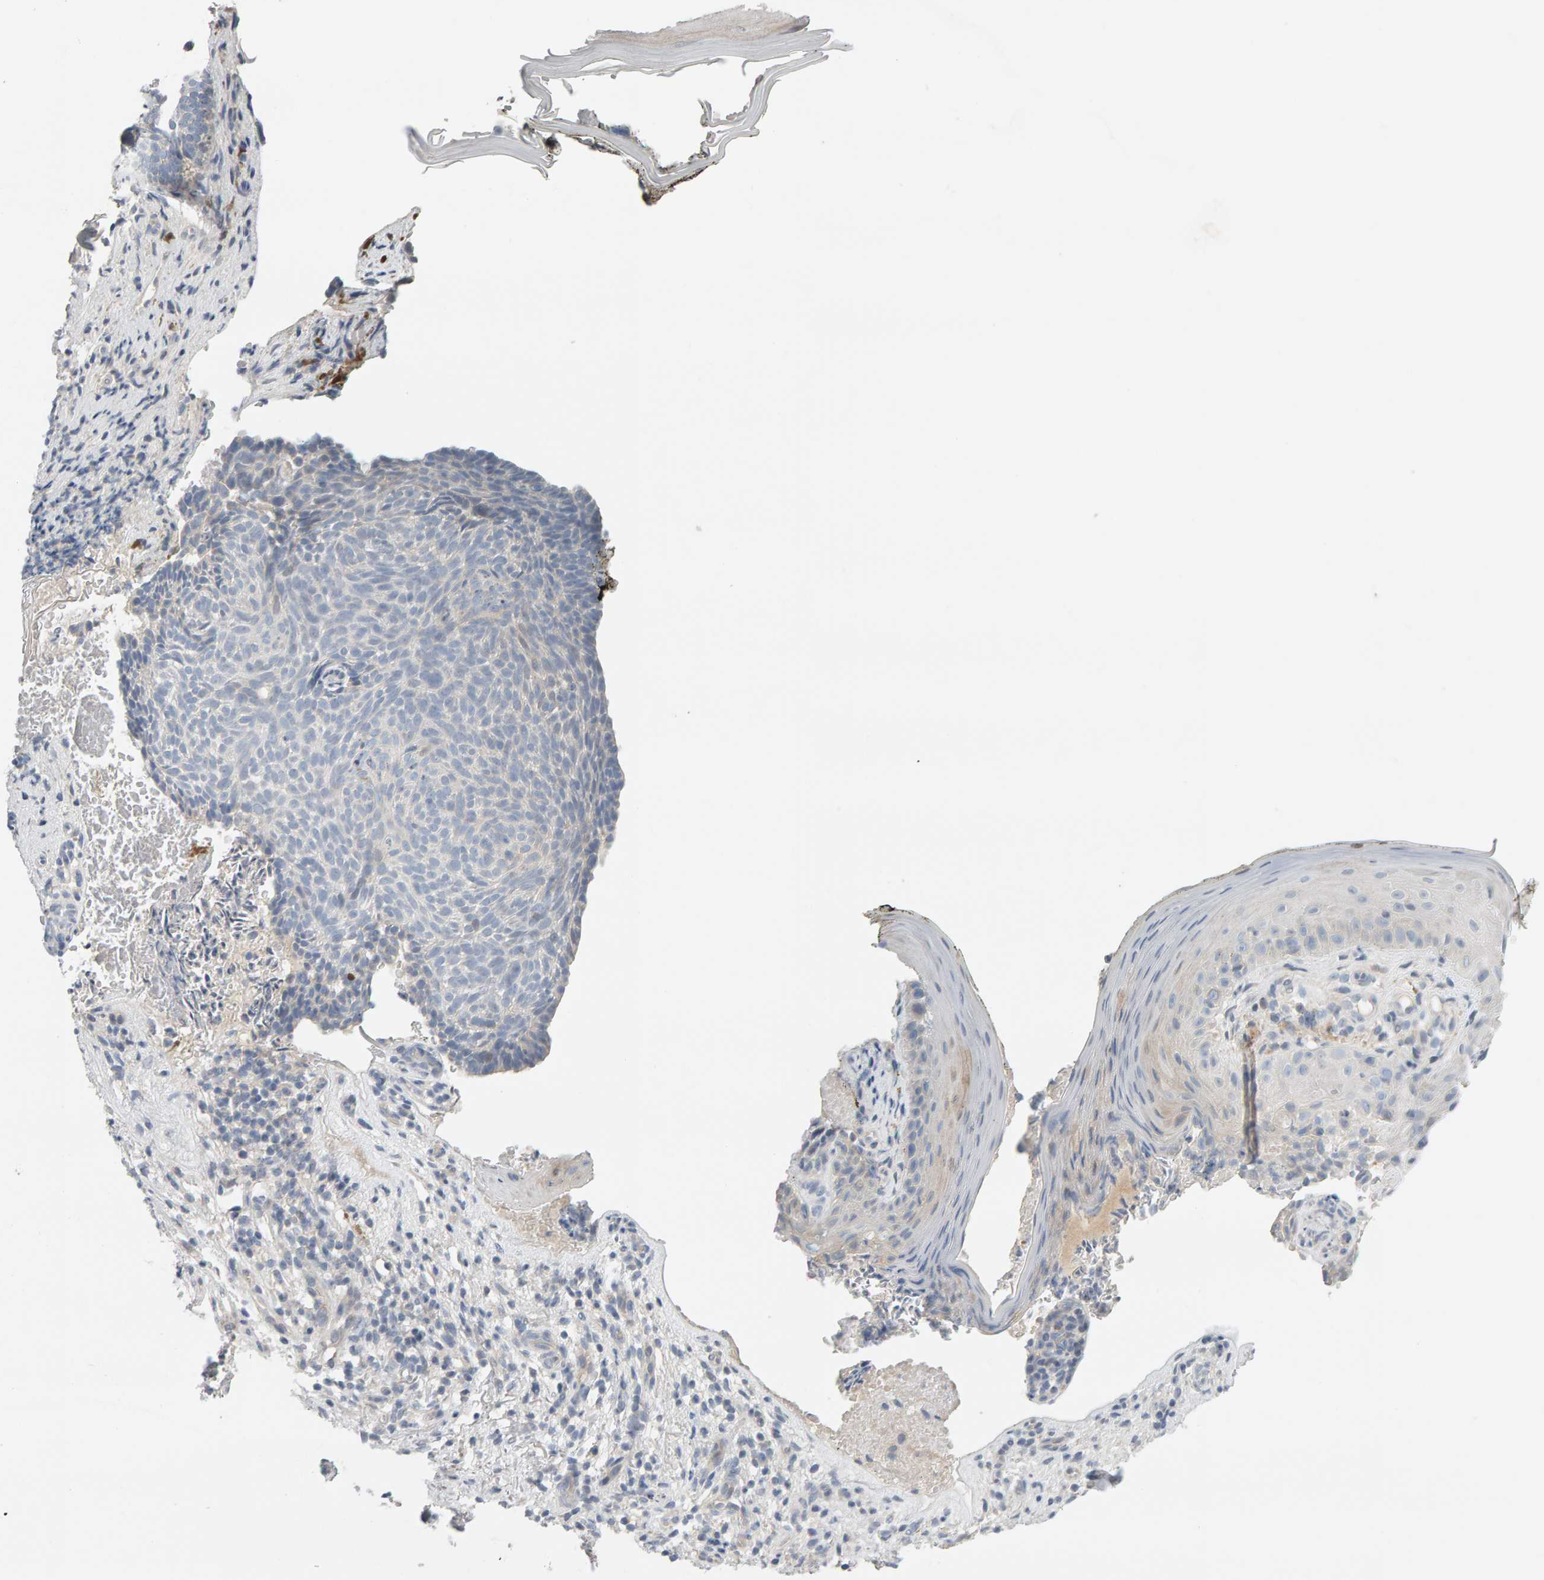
{"staining": {"intensity": "negative", "quantity": "none", "location": "none"}, "tissue": "skin cancer", "cell_type": "Tumor cells", "image_type": "cancer", "snomed": [{"axis": "morphology", "description": "Basal cell carcinoma"}, {"axis": "topography", "description": "Skin"}], "caption": "The micrograph demonstrates no staining of tumor cells in skin basal cell carcinoma. The staining is performed using DAB (3,3'-diaminobenzidine) brown chromogen with nuclei counter-stained in using hematoxylin.", "gene": "GFUS", "patient": {"sex": "male", "age": 61}}